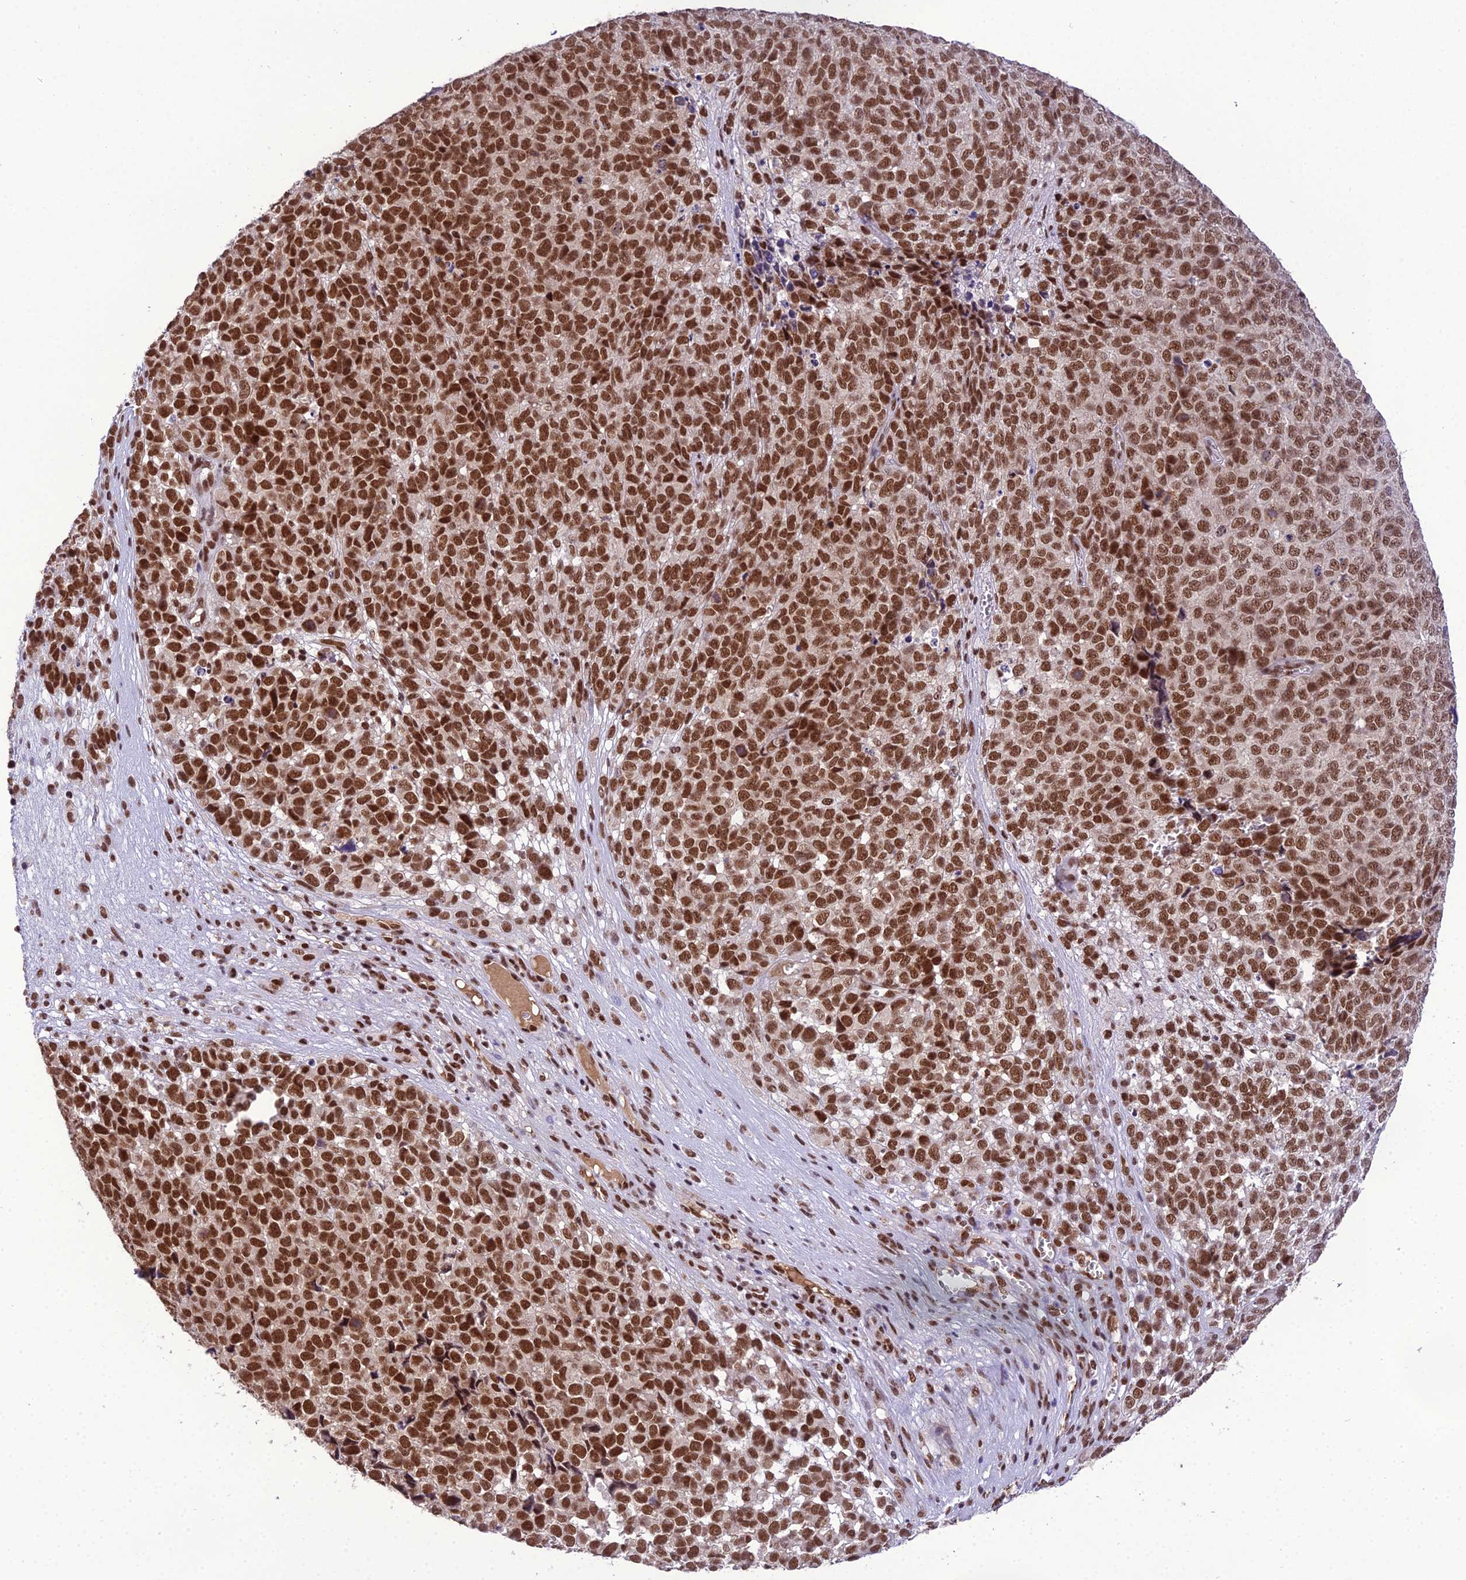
{"staining": {"intensity": "strong", "quantity": ">75%", "location": "nuclear"}, "tissue": "melanoma", "cell_type": "Tumor cells", "image_type": "cancer", "snomed": [{"axis": "morphology", "description": "Malignant melanoma, NOS"}, {"axis": "topography", "description": "Nose, NOS"}], "caption": "Protein expression analysis of human malignant melanoma reveals strong nuclear expression in approximately >75% of tumor cells. (IHC, brightfield microscopy, high magnification).", "gene": "SH3RF3", "patient": {"sex": "female", "age": 48}}